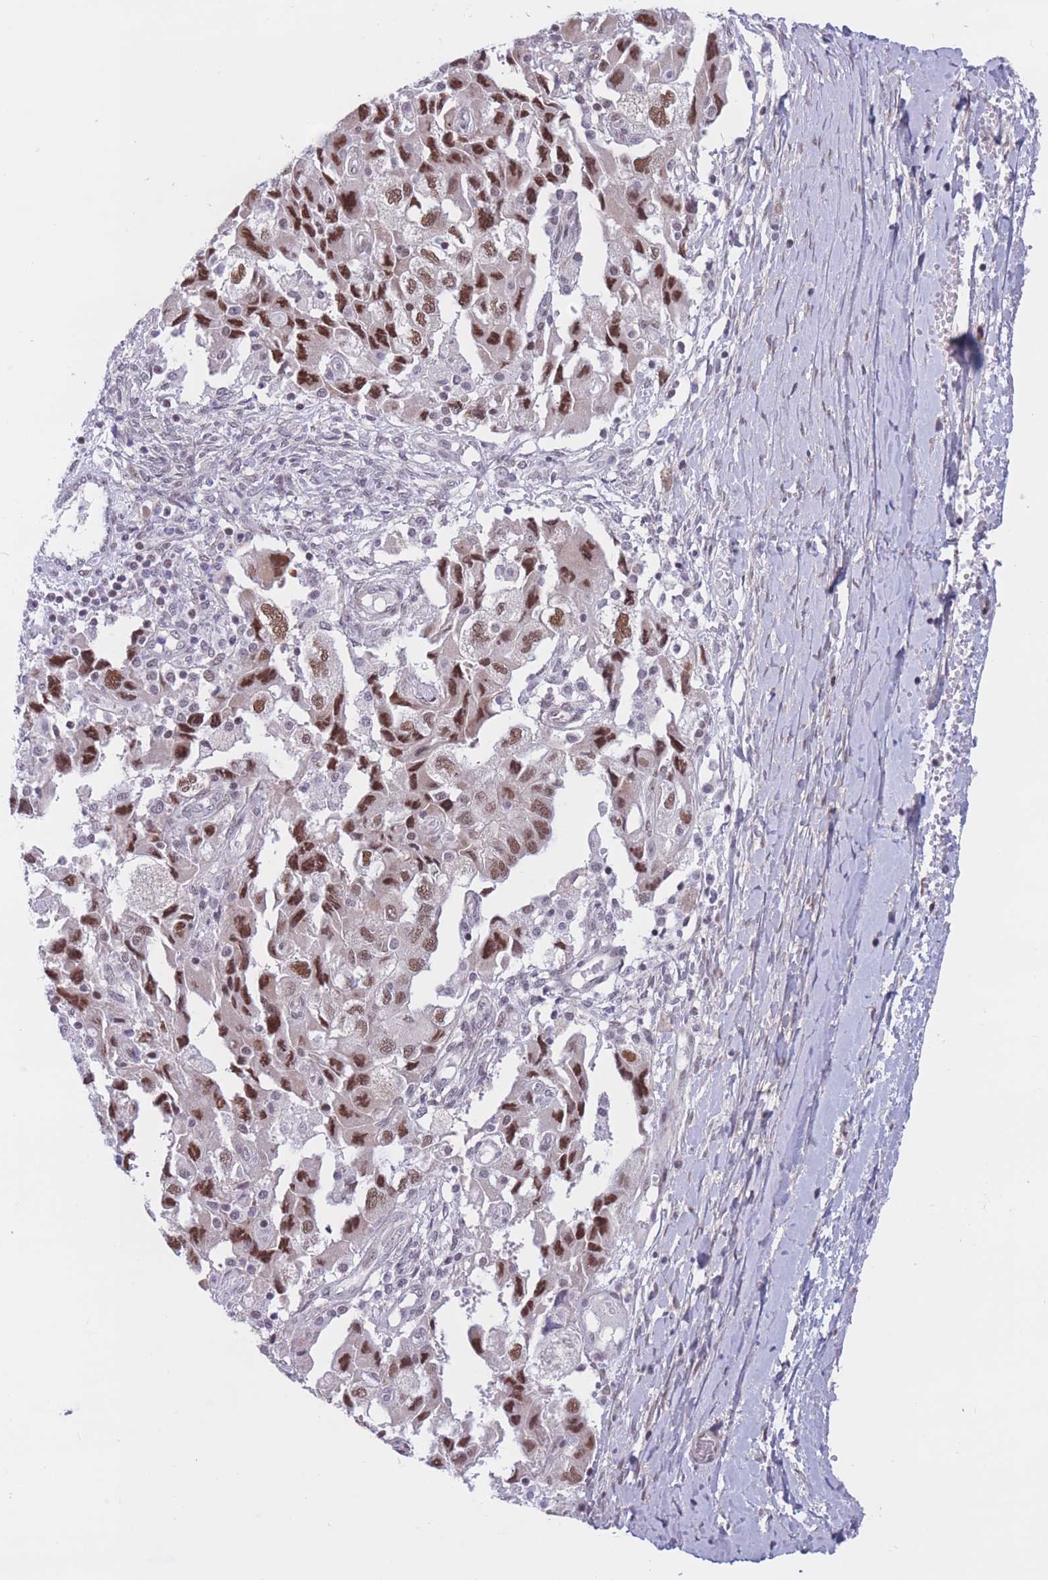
{"staining": {"intensity": "moderate", "quantity": ">75%", "location": "nuclear"}, "tissue": "ovarian cancer", "cell_type": "Tumor cells", "image_type": "cancer", "snomed": [{"axis": "morphology", "description": "Carcinoma, NOS"}, {"axis": "morphology", "description": "Cystadenocarcinoma, serous, NOS"}, {"axis": "topography", "description": "Ovary"}], "caption": "A medium amount of moderate nuclear expression is appreciated in approximately >75% of tumor cells in carcinoma (ovarian) tissue.", "gene": "BCL9L", "patient": {"sex": "female", "age": 69}}